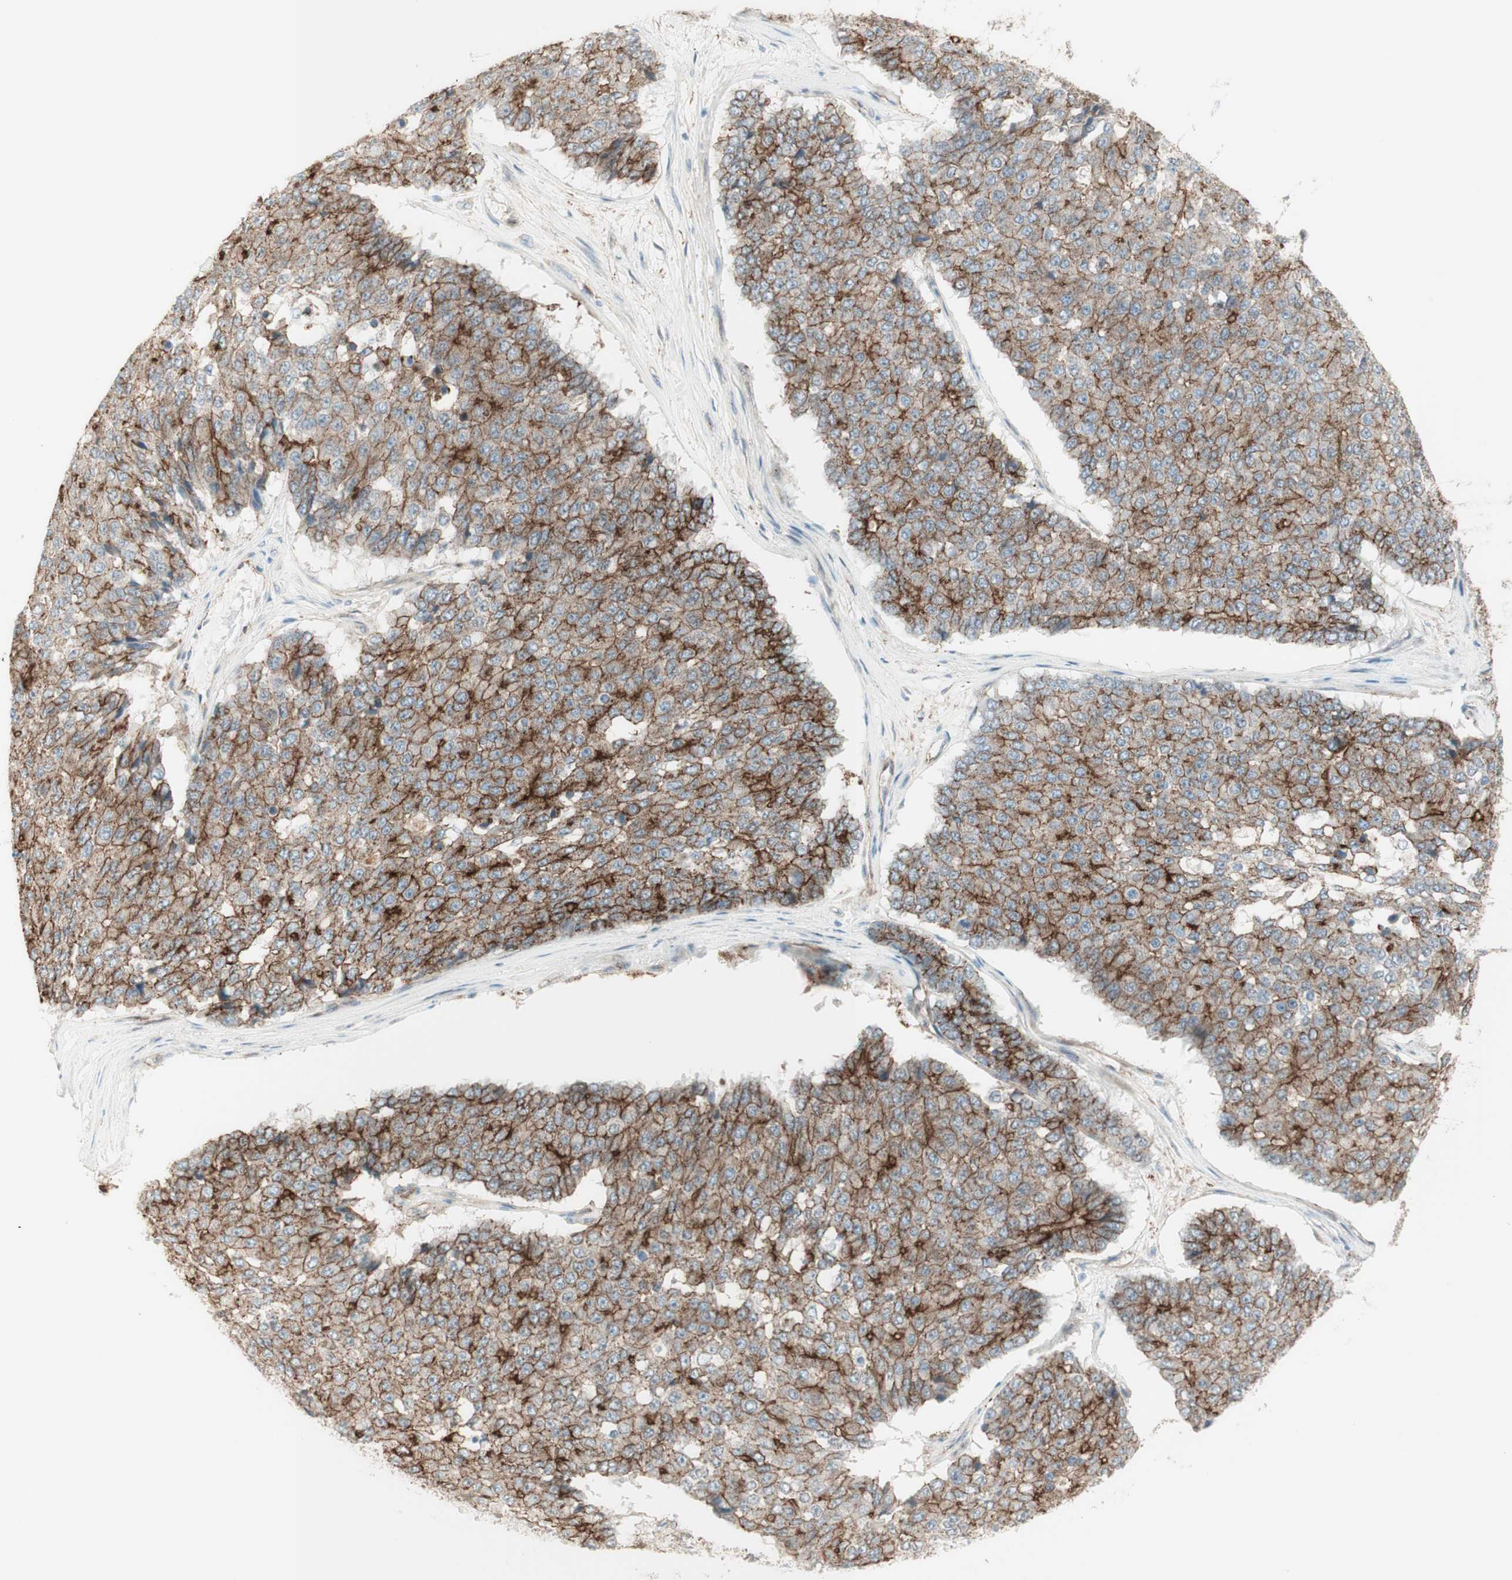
{"staining": {"intensity": "moderate", "quantity": "25%-75%", "location": "cytoplasmic/membranous"}, "tissue": "pancreatic cancer", "cell_type": "Tumor cells", "image_type": "cancer", "snomed": [{"axis": "morphology", "description": "Adenocarcinoma, NOS"}, {"axis": "topography", "description": "Pancreas"}], "caption": "Immunohistochemical staining of pancreatic cancer (adenocarcinoma) shows medium levels of moderate cytoplasmic/membranous protein positivity in about 25%-75% of tumor cells. Nuclei are stained in blue.", "gene": "MYO6", "patient": {"sex": "male", "age": 50}}